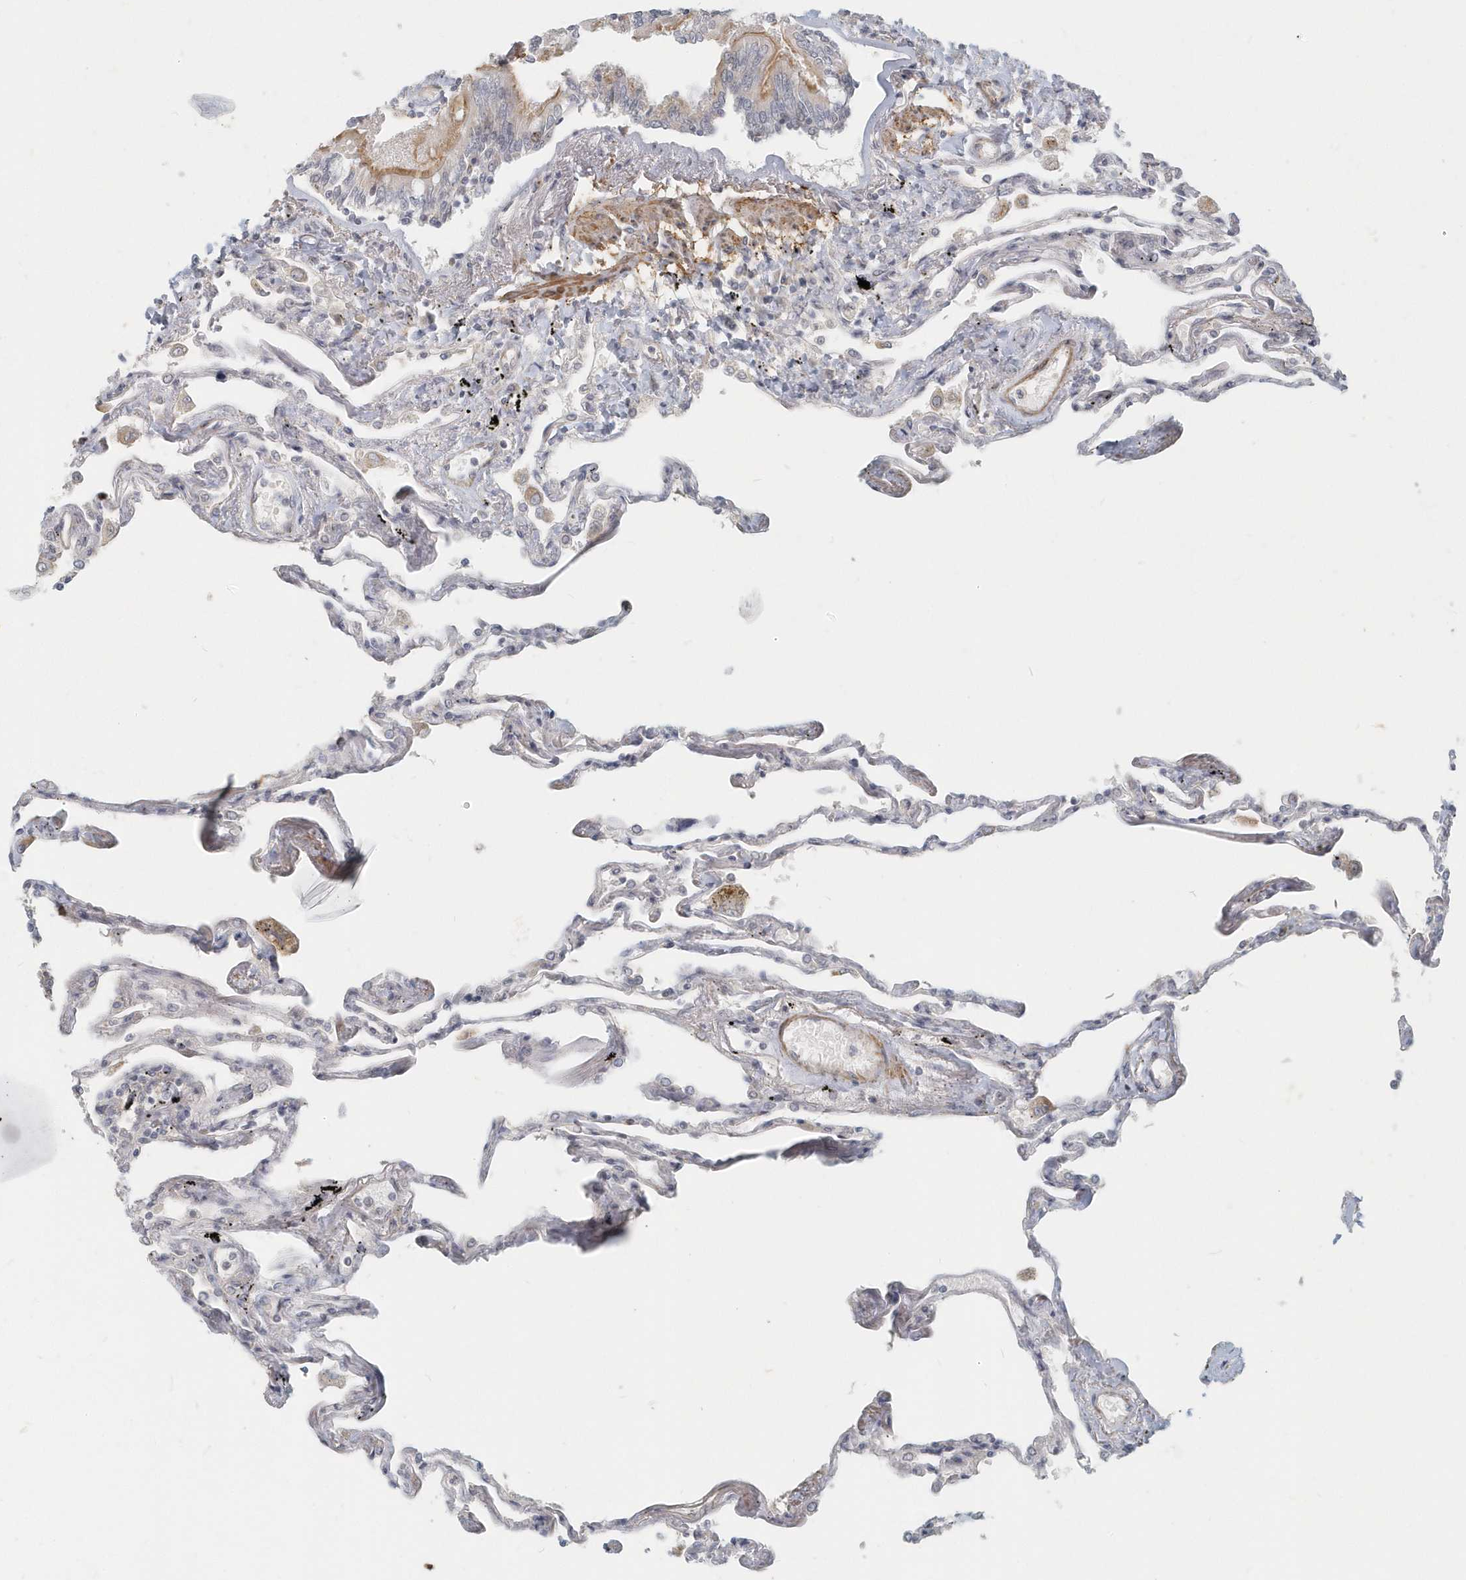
{"staining": {"intensity": "negative", "quantity": "none", "location": "none"}, "tissue": "lung", "cell_type": "Alveolar cells", "image_type": "normal", "snomed": [{"axis": "morphology", "description": "Normal tissue, NOS"}, {"axis": "topography", "description": "Lung"}], "caption": "Immunohistochemistry (IHC) photomicrograph of normal lung stained for a protein (brown), which shows no expression in alveolar cells.", "gene": "NAPB", "patient": {"sex": "female", "age": 67}}